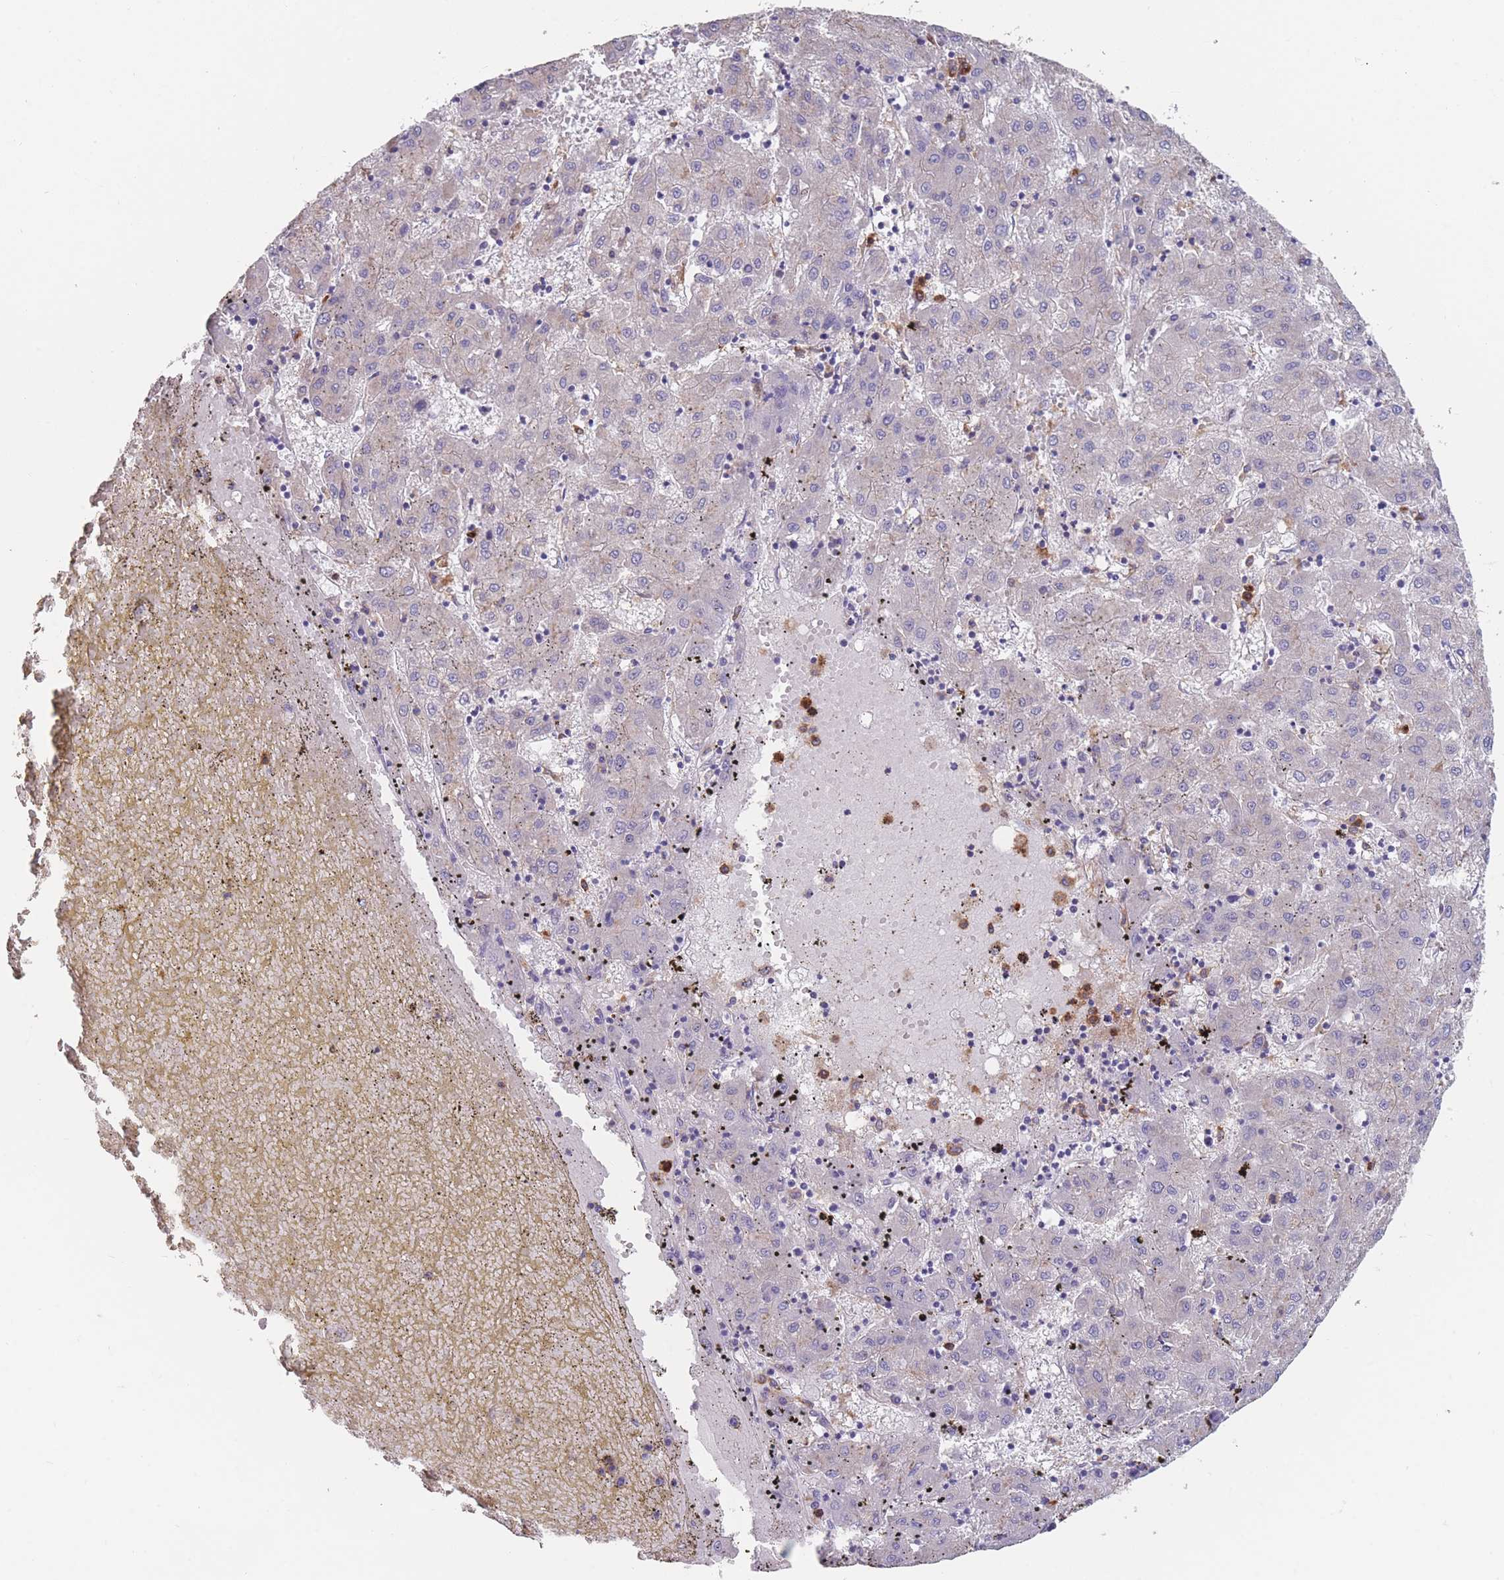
{"staining": {"intensity": "negative", "quantity": "none", "location": "none"}, "tissue": "liver cancer", "cell_type": "Tumor cells", "image_type": "cancer", "snomed": [{"axis": "morphology", "description": "Carcinoma, Hepatocellular, NOS"}, {"axis": "topography", "description": "Liver"}], "caption": "Immunohistochemical staining of human hepatocellular carcinoma (liver) exhibits no significant expression in tumor cells. (IHC, brightfield microscopy, high magnification).", "gene": "CLEC12A", "patient": {"sex": "male", "age": 72}}